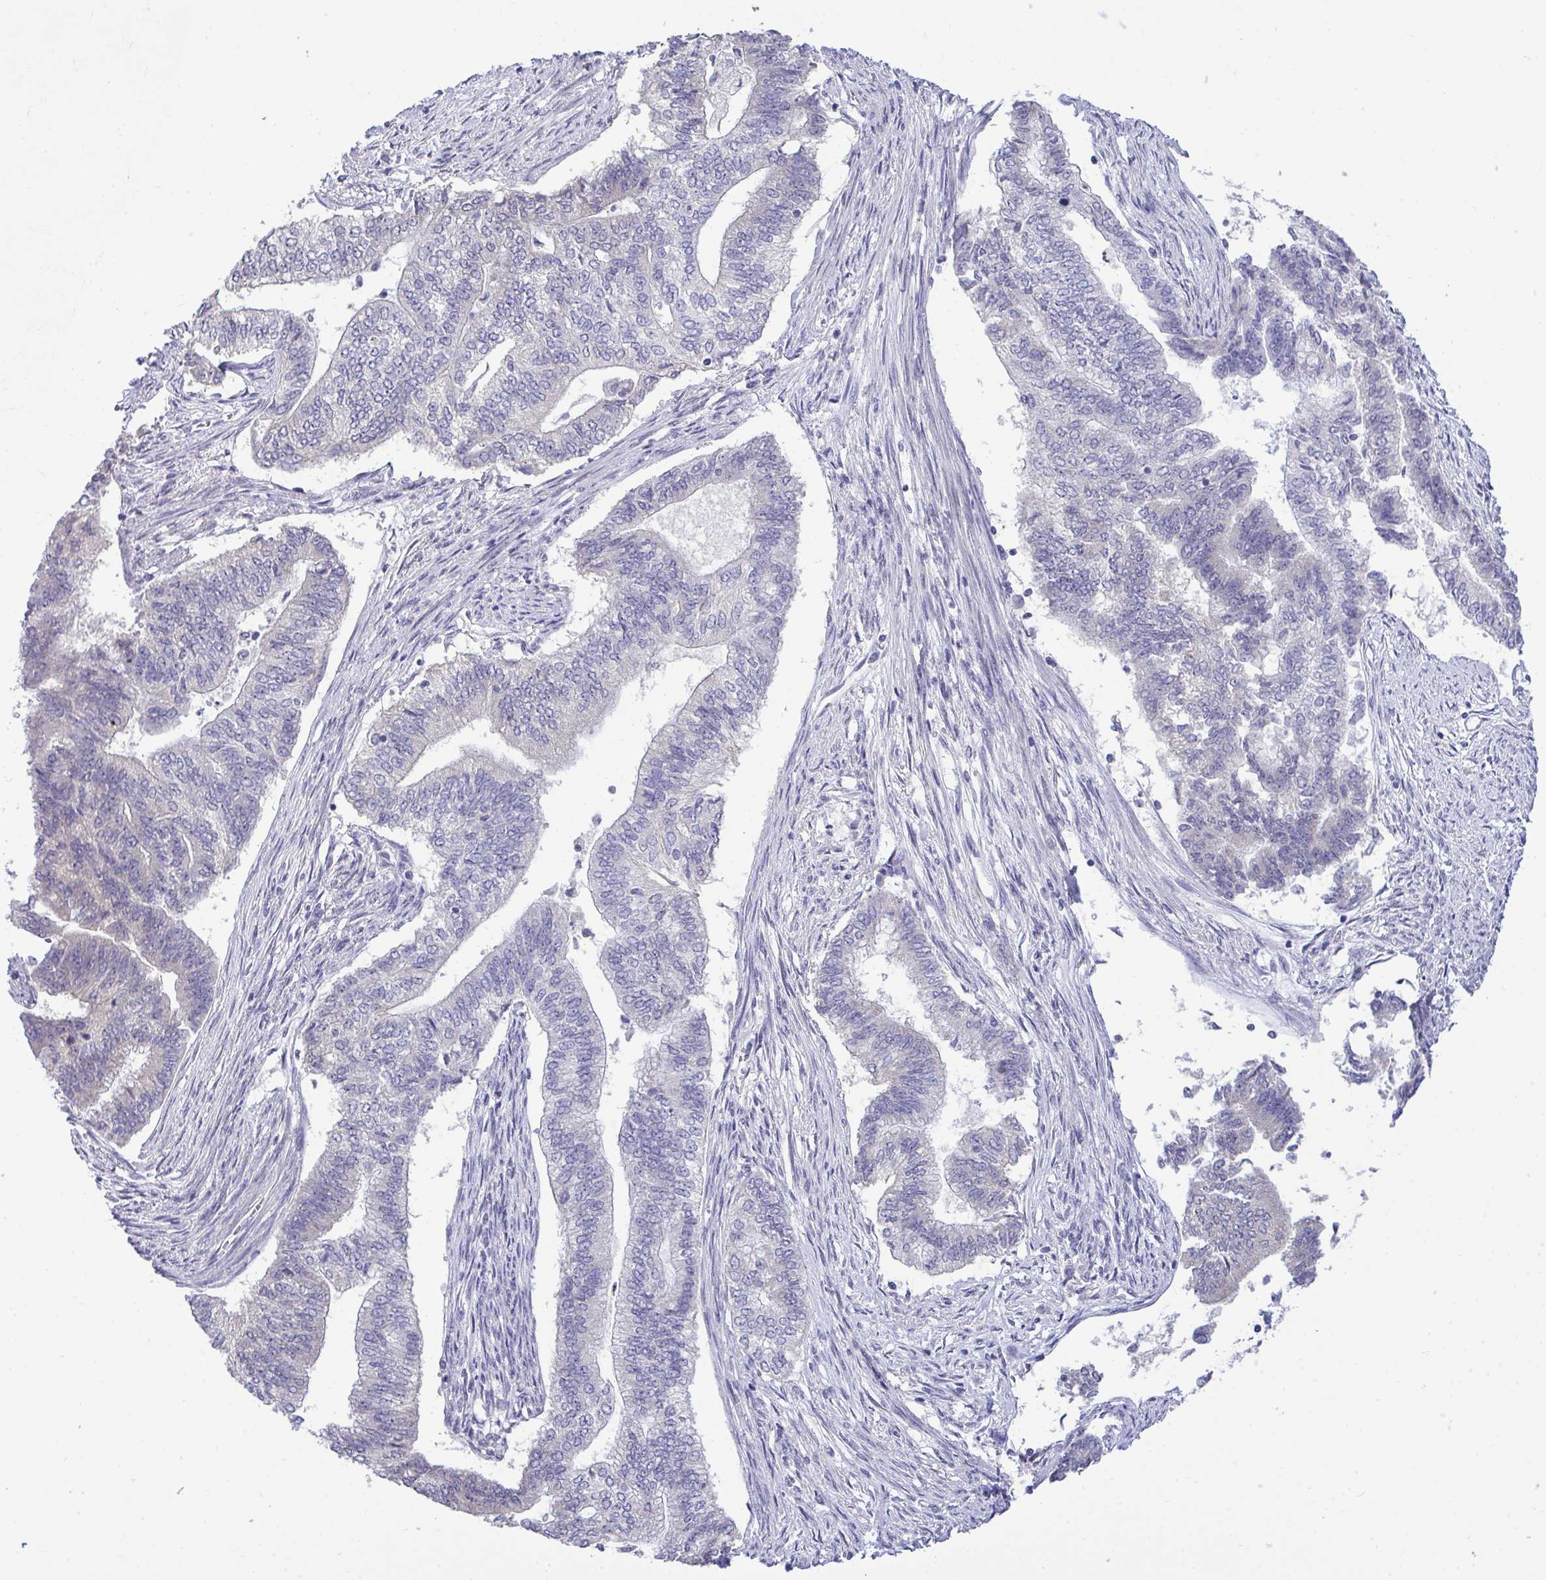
{"staining": {"intensity": "negative", "quantity": "none", "location": "none"}, "tissue": "endometrial cancer", "cell_type": "Tumor cells", "image_type": "cancer", "snomed": [{"axis": "morphology", "description": "Adenocarcinoma, NOS"}, {"axis": "topography", "description": "Endometrium"}], "caption": "Immunohistochemical staining of adenocarcinoma (endometrial) displays no significant expression in tumor cells.", "gene": "PIGK", "patient": {"sex": "female", "age": 65}}